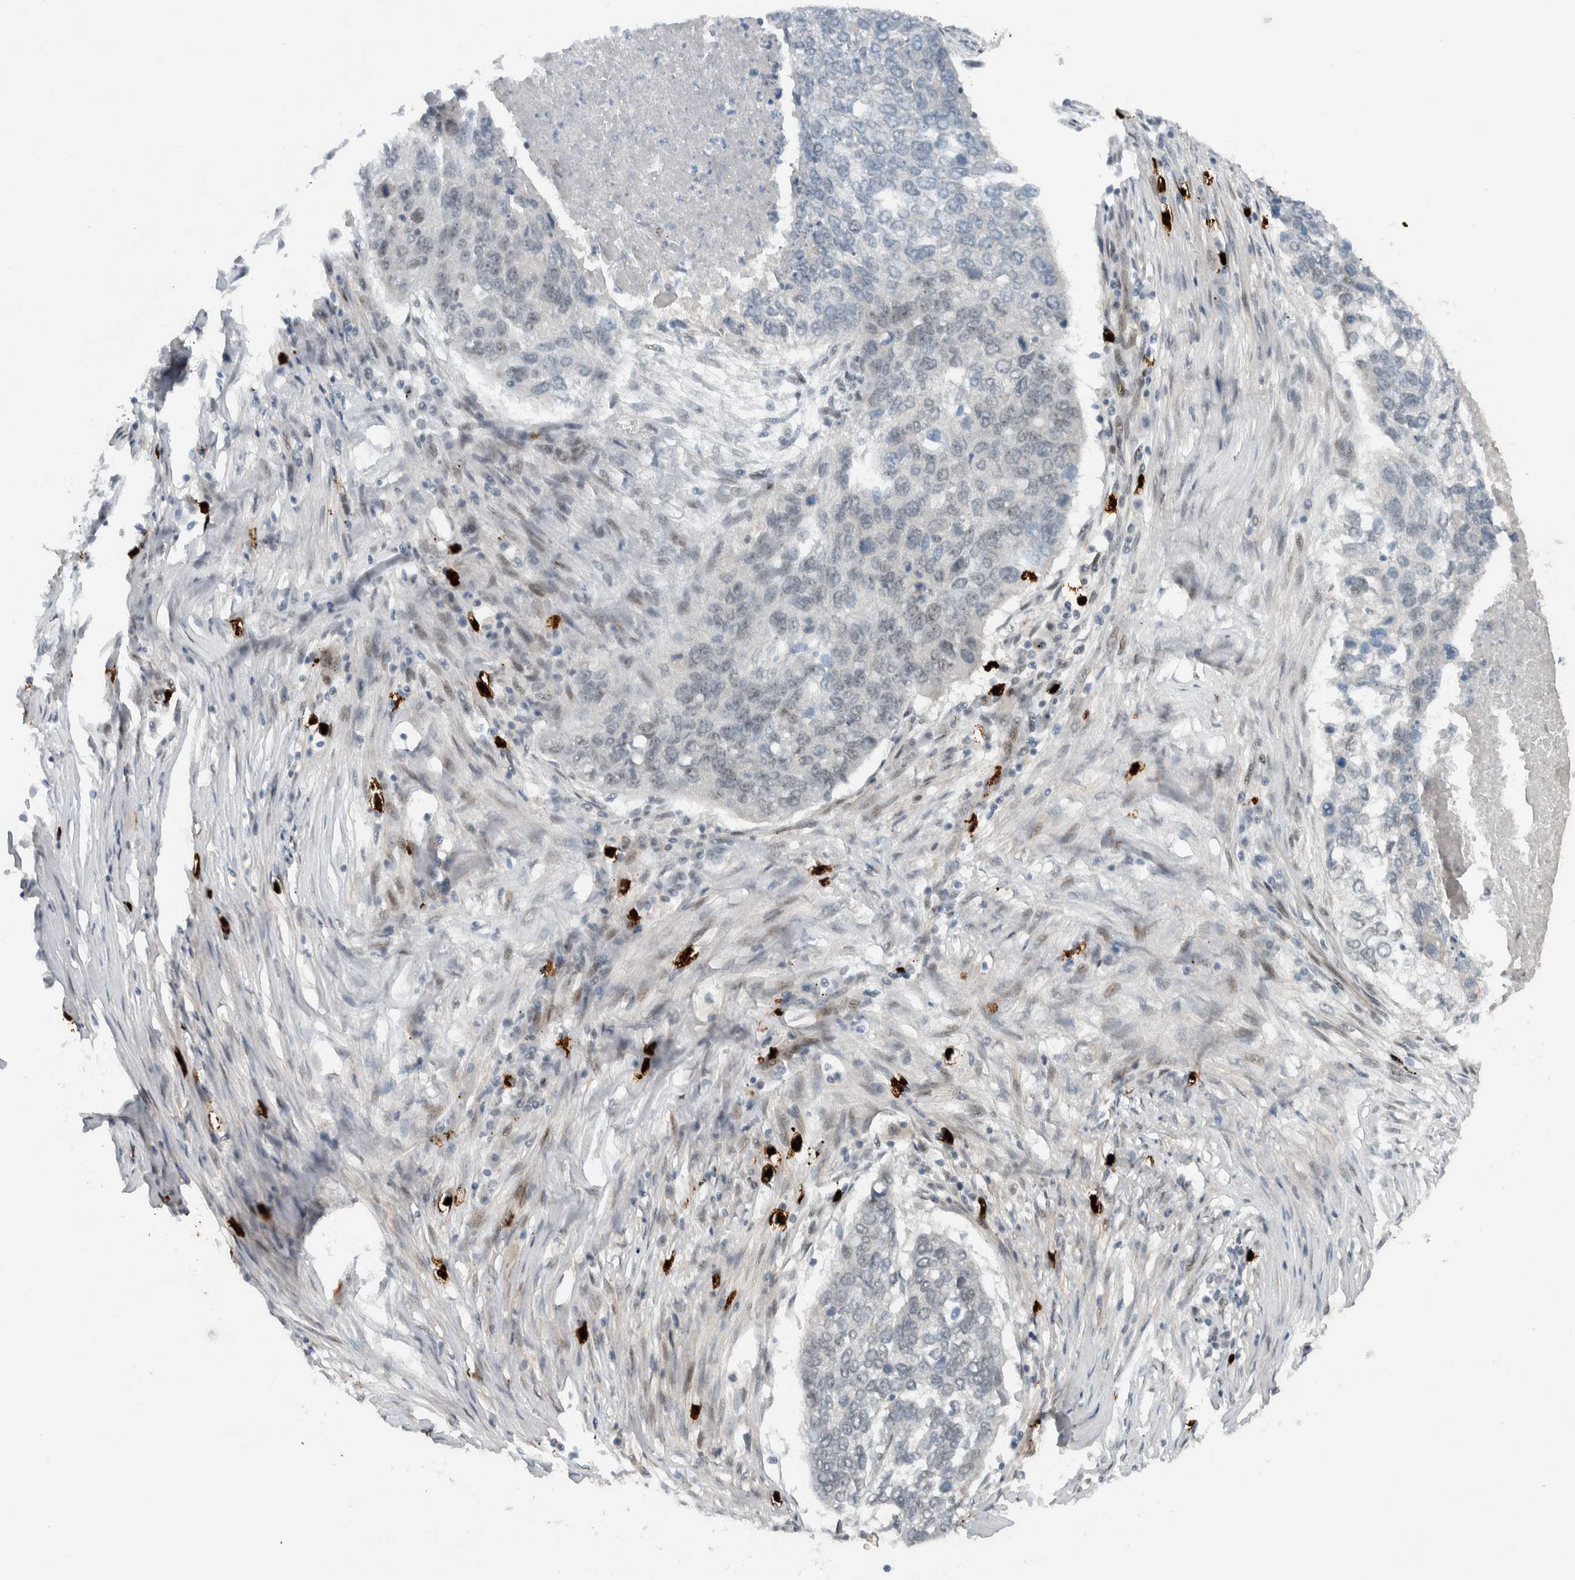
{"staining": {"intensity": "negative", "quantity": "none", "location": "none"}, "tissue": "lung cancer", "cell_type": "Tumor cells", "image_type": "cancer", "snomed": [{"axis": "morphology", "description": "Squamous cell carcinoma, NOS"}, {"axis": "topography", "description": "Lung"}], "caption": "An IHC micrograph of lung cancer (squamous cell carcinoma) is shown. There is no staining in tumor cells of lung cancer (squamous cell carcinoma).", "gene": "ZFP91", "patient": {"sex": "female", "age": 63}}